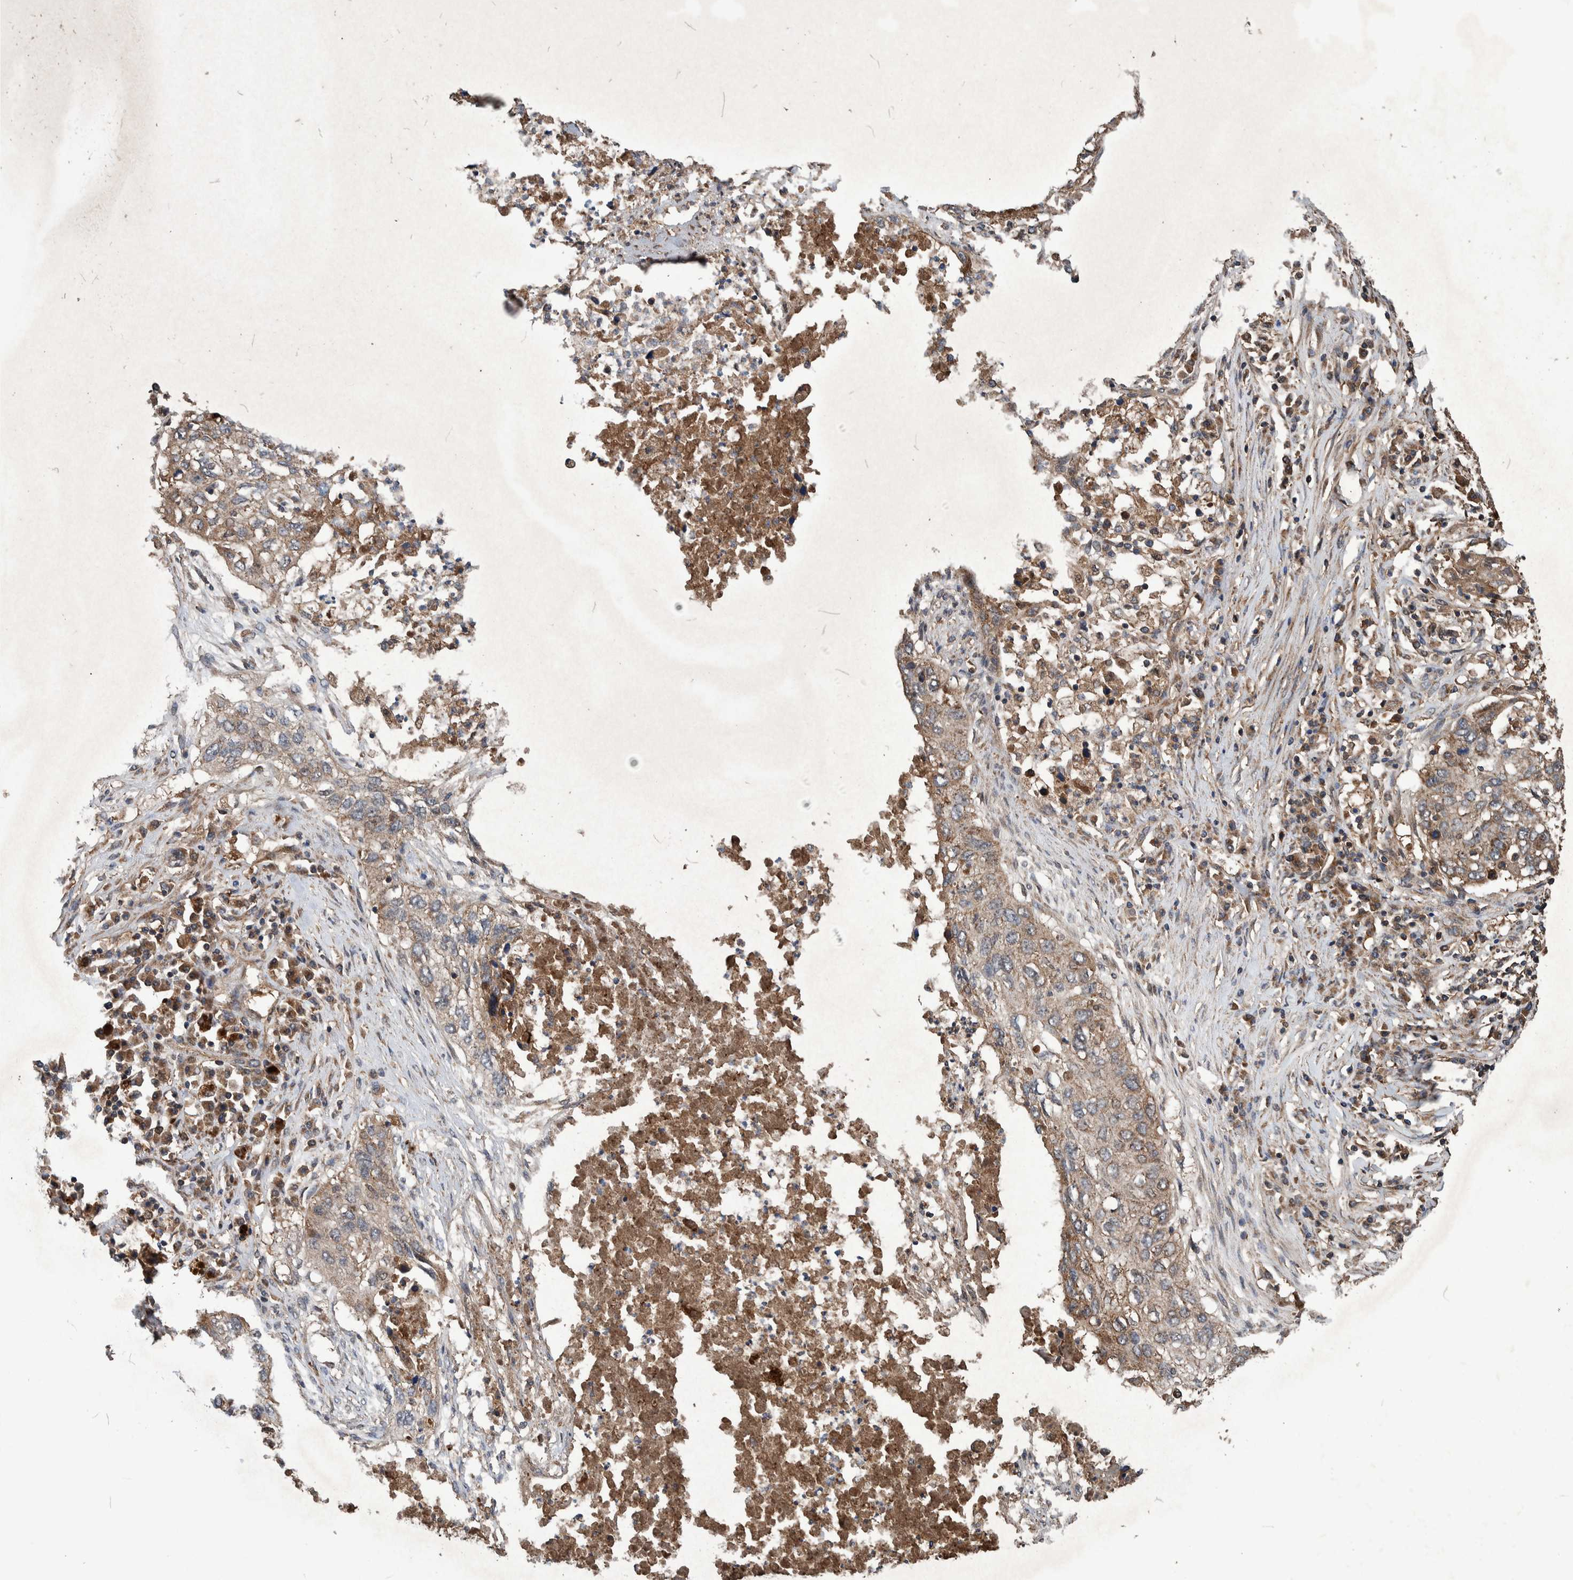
{"staining": {"intensity": "moderate", "quantity": ">75%", "location": "cytoplasmic/membranous"}, "tissue": "lung cancer", "cell_type": "Tumor cells", "image_type": "cancer", "snomed": [{"axis": "morphology", "description": "Squamous cell carcinoma, NOS"}, {"axis": "topography", "description": "Lung"}], "caption": "Moderate cytoplasmic/membranous staining is identified in approximately >75% of tumor cells in lung cancer.", "gene": "TRIM16", "patient": {"sex": "female", "age": 63}}